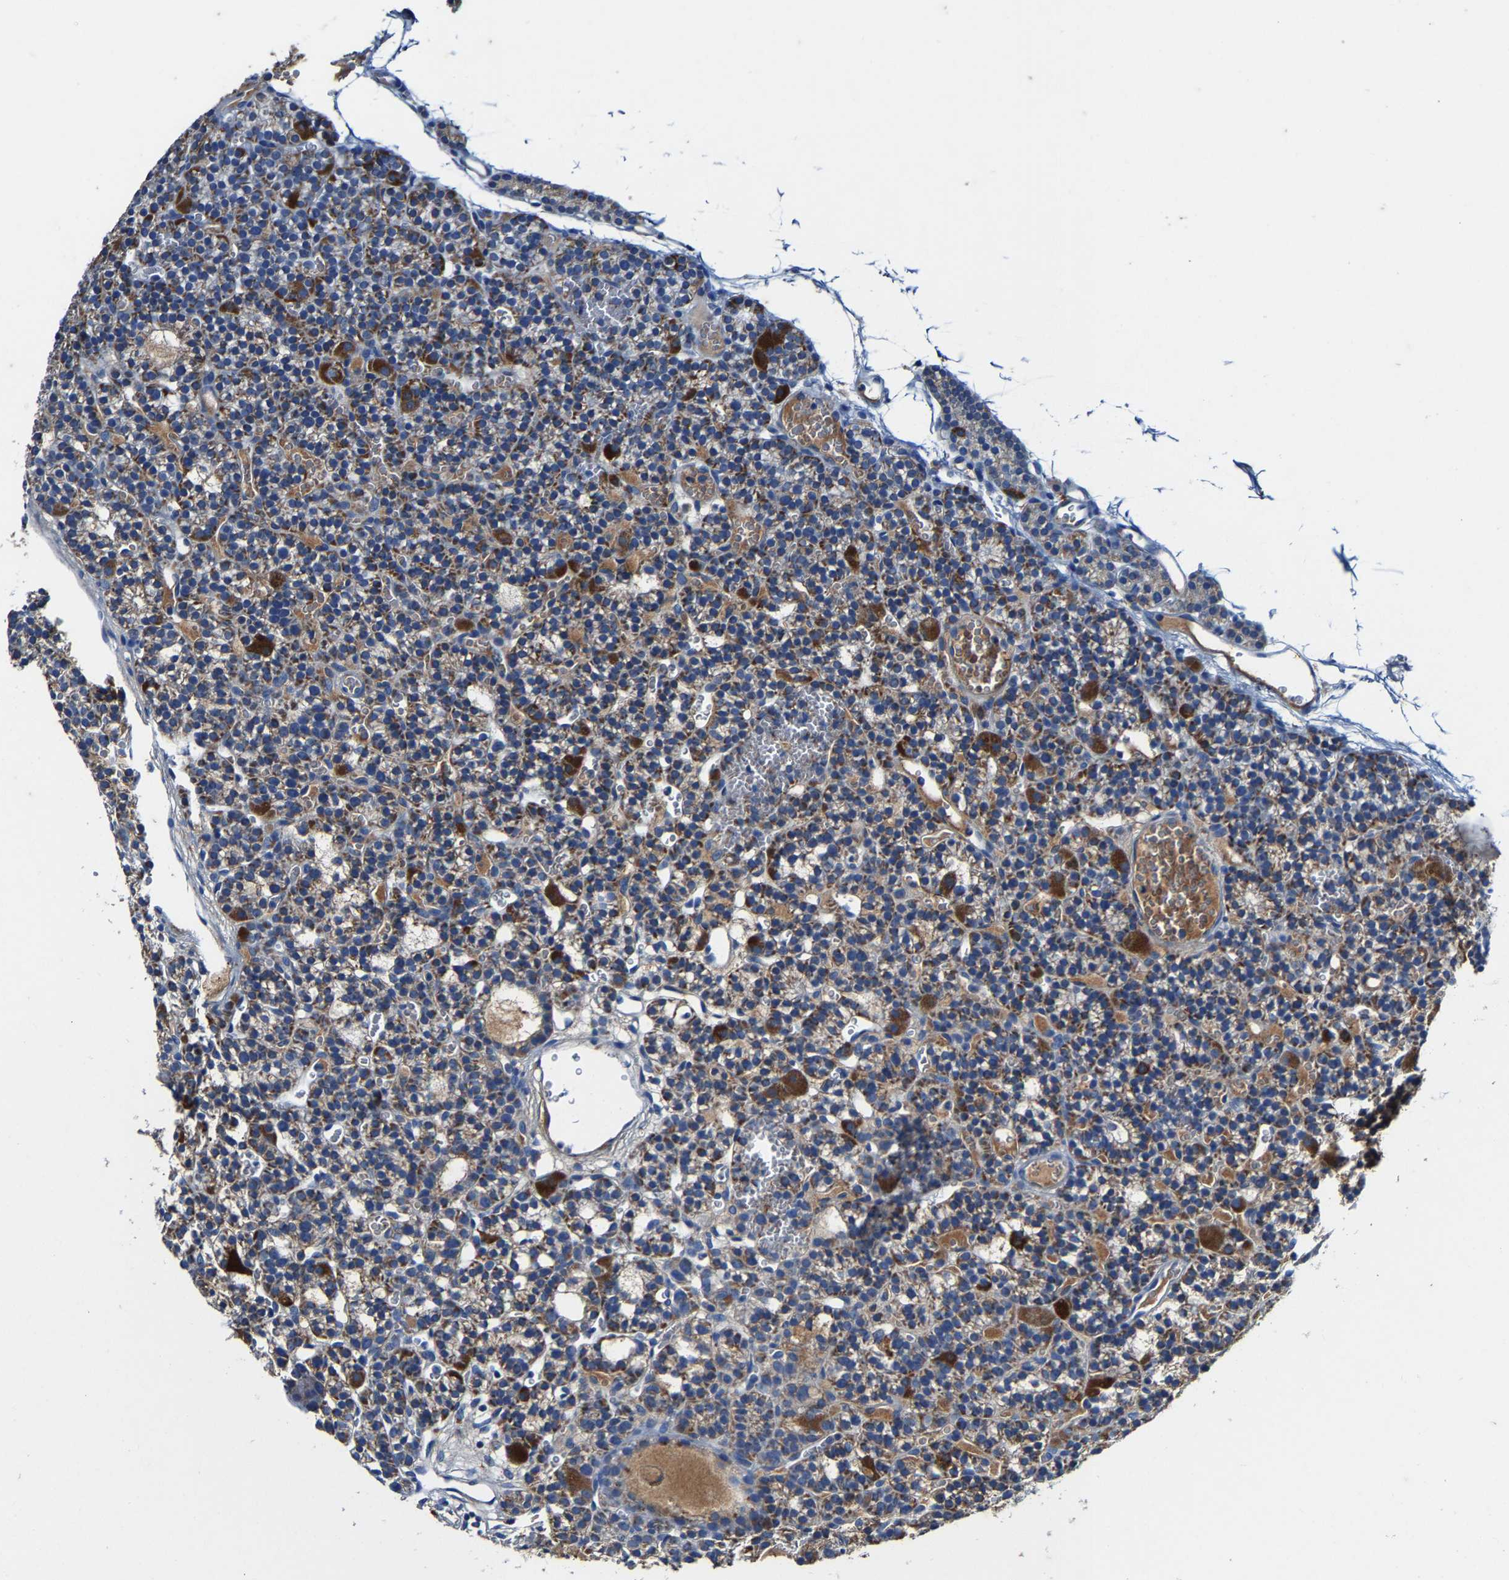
{"staining": {"intensity": "moderate", "quantity": ">75%", "location": "cytoplasmic/membranous"}, "tissue": "parathyroid gland", "cell_type": "Glandular cells", "image_type": "normal", "snomed": [{"axis": "morphology", "description": "Normal tissue, NOS"}, {"axis": "morphology", "description": "Adenoma, NOS"}, {"axis": "topography", "description": "Parathyroid gland"}], "caption": "The histopathology image reveals staining of benign parathyroid gland, revealing moderate cytoplasmic/membranous protein expression (brown color) within glandular cells.", "gene": "SLC25A25", "patient": {"sex": "female", "age": 58}}